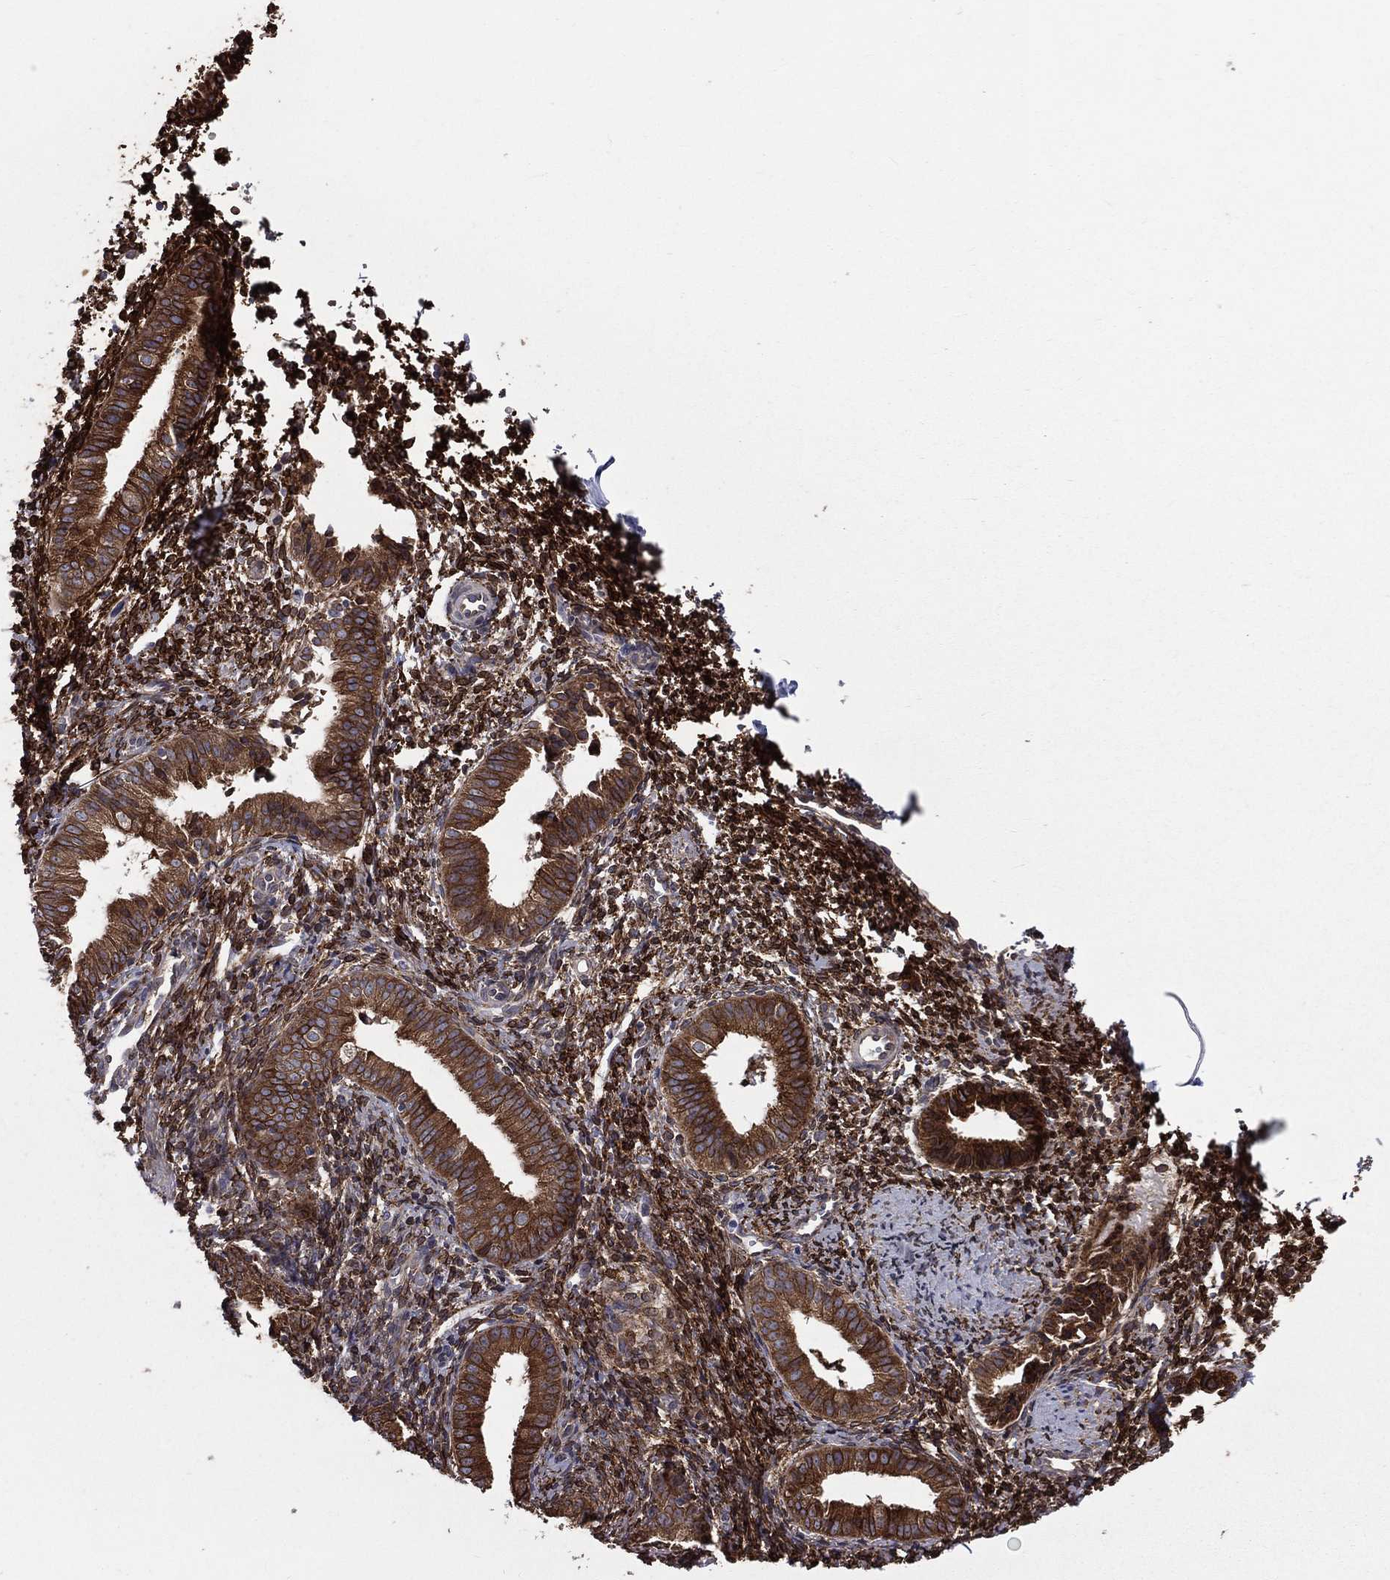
{"staining": {"intensity": "strong", "quantity": ">75%", "location": "cytoplasmic/membranous"}, "tissue": "endometrium", "cell_type": "Cells in endometrial stroma", "image_type": "normal", "snomed": [{"axis": "morphology", "description": "Normal tissue, NOS"}, {"axis": "topography", "description": "Endometrium"}], "caption": "Endometrium stained with DAB immunohistochemistry shows high levels of strong cytoplasmic/membranous expression in approximately >75% of cells in endometrial stroma.", "gene": "PGRMC1", "patient": {"sex": "female", "age": 47}}